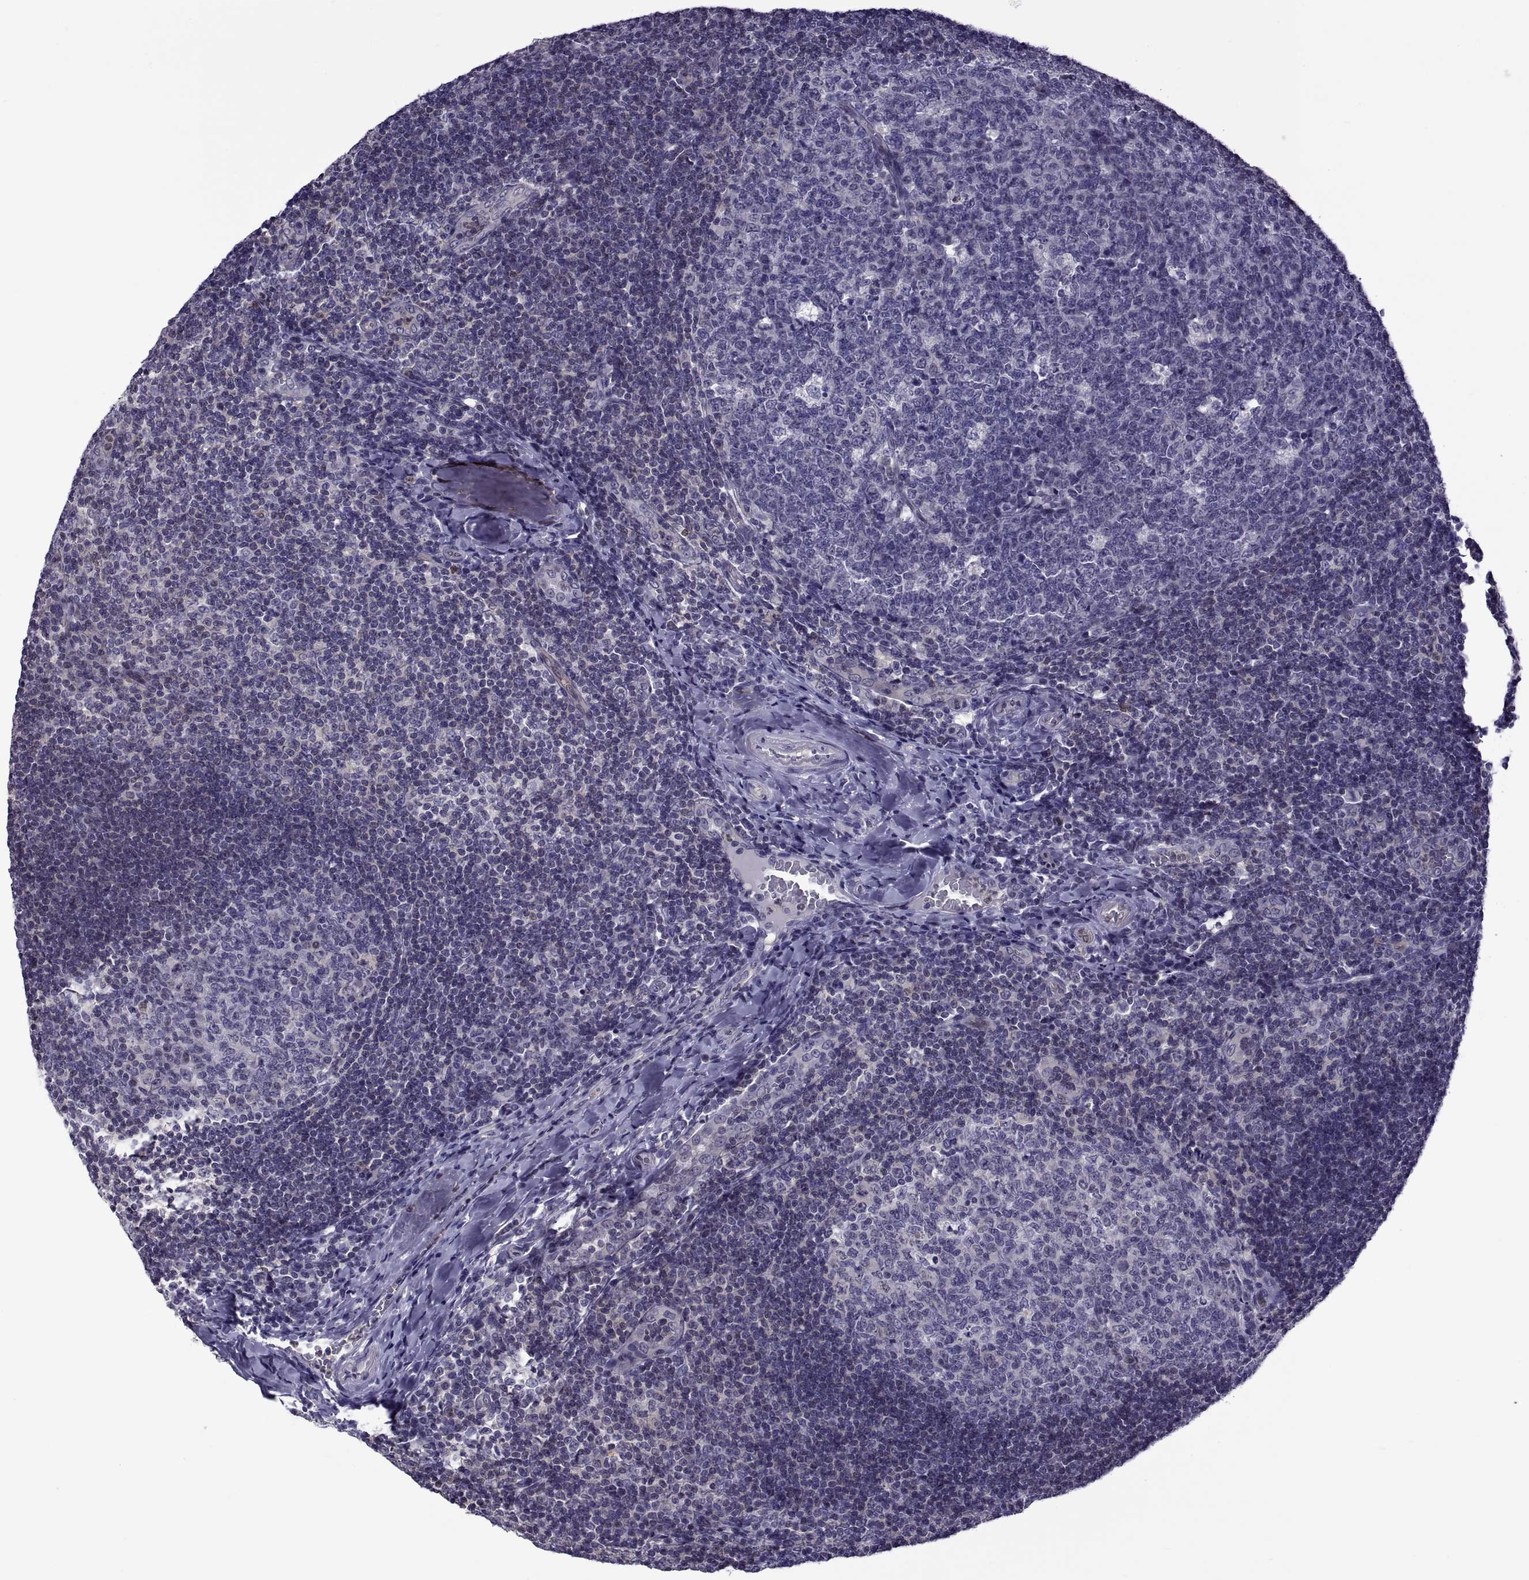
{"staining": {"intensity": "negative", "quantity": "none", "location": "none"}, "tissue": "tonsil", "cell_type": "Germinal center cells", "image_type": "normal", "snomed": [{"axis": "morphology", "description": "Normal tissue, NOS"}, {"axis": "topography", "description": "Tonsil"}], "caption": "Immunohistochemistry (IHC) micrograph of normal tonsil: tonsil stained with DAB (3,3'-diaminobenzidine) displays no significant protein positivity in germinal center cells.", "gene": "LCN9", "patient": {"sex": "male", "age": 17}}